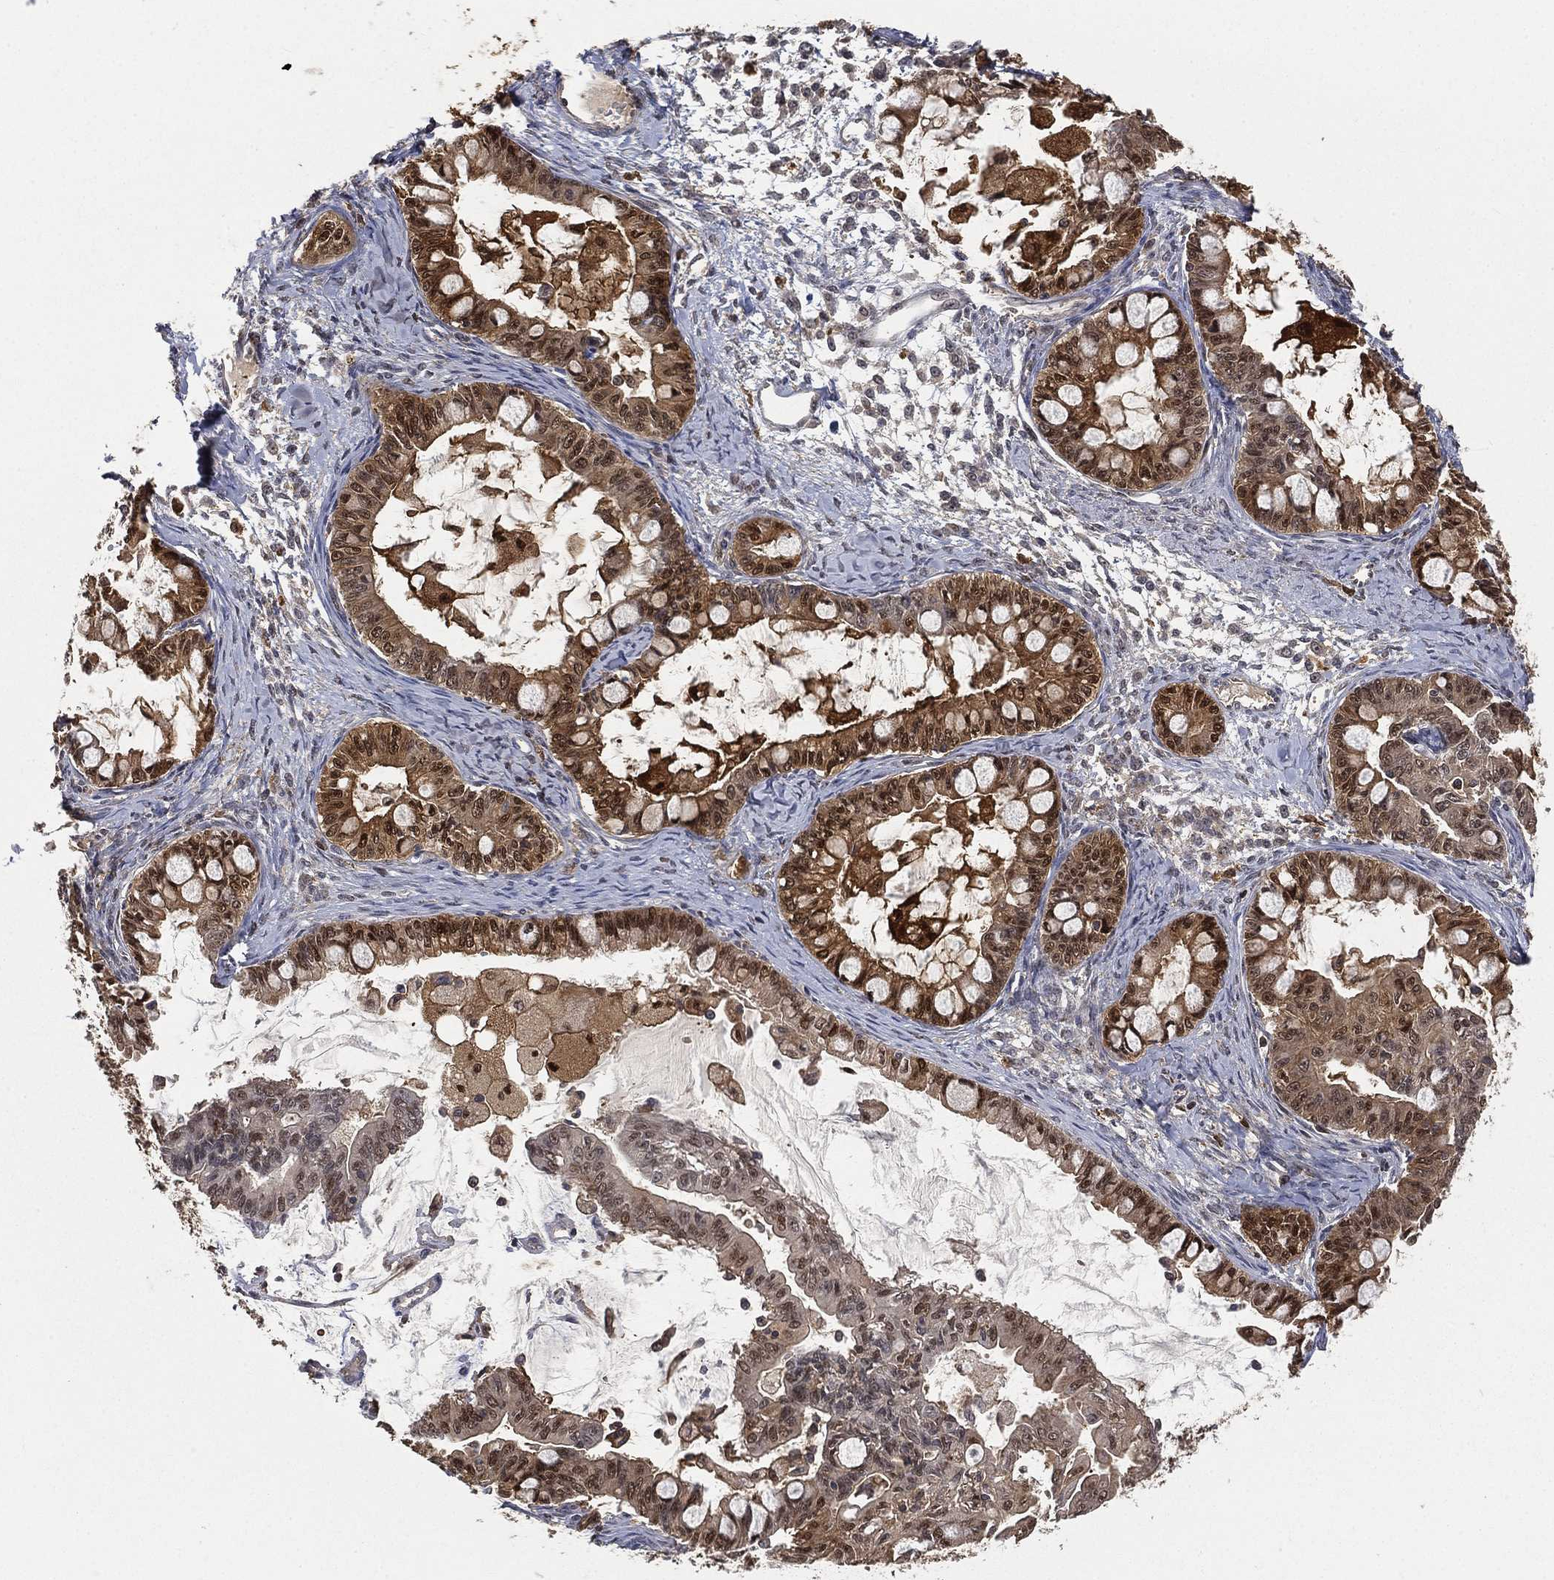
{"staining": {"intensity": "moderate", "quantity": ">75%", "location": "cytoplasmic/membranous,nuclear"}, "tissue": "ovarian cancer", "cell_type": "Tumor cells", "image_type": "cancer", "snomed": [{"axis": "morphology", "description": "Cystadenocarcinoma, mucinous, NOS"}, {"axis": "topography", "description": "Ovary"}], "caption": "Approximately >75% of tumor cells in human ovarian mucinous cystadenocarcinoma demonstrate moderate cytoplasmic/membranous and nuclear protein positivity as visualized by brown immunohistochemical staining.", "gene": "CRYL1", "patient": {"sex": "female", "age": 63}}